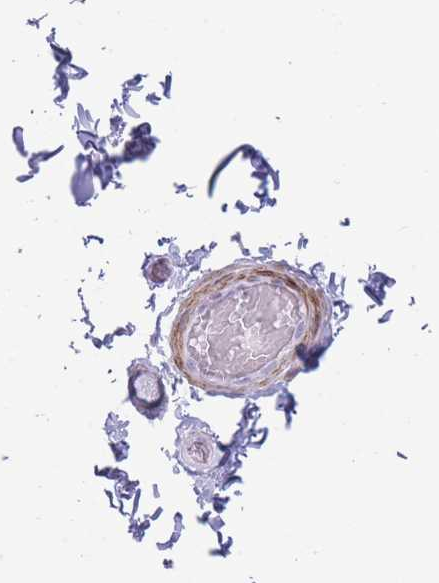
{"staining": {"intensity": "negative", "quantity": "none", "location": "none"}, "tissue": "adipose tissue", "cell_type": "Adipocytes", "image_type": "normal", "snomed": [{"axis": "morphology", "description": "Normal tissue, NOS"}, {"axis": "topography", "description": "Soft tissue"}, {"axis": "topography", "description": "Vascular tissue"}, {"axis": "topography", "description": "Peripheral nerve tissue"}], "caption": "Histopathology image shows no protein staining in adipocytes of benign adipose tissue. (Brightfield microscopy of DAB (3,3'-diaminobenzidine) IHC at high magnification).", "gene": "IFNA10", "patient": {"sex": "male", "age": 32}}